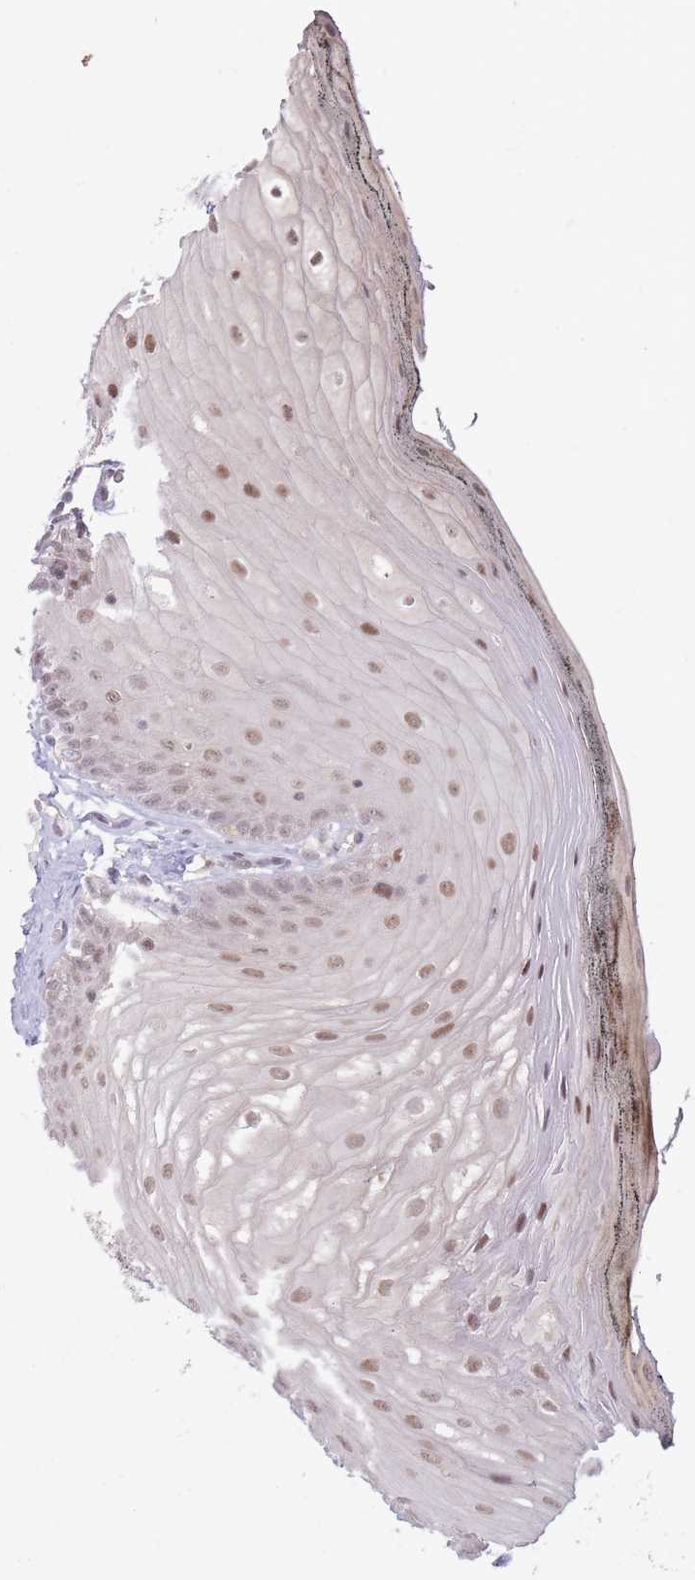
{"staining": {"intensity": "moderate", "quantity": "25%-75%", "location": "nuclear"}, "tissue": "oral mucosa", "cell_type": "Squamous epithelial cells", "image_type": "normal", "snomed": [{"axis": "morphology", "description": "Normal tissue, NOS"}, {"axis": "morphology", "description": "Squamous cell carcinoma, NOS"}, {"axis": "topography", "description": "Oral tissue"}, {"axis": "topography", "description": "Head-Neck"}], "caption": "A medium amount of moderate nuclear staining is present in approximately 25%-75% of squamous epithelial cells in benign oral mucosa. The protein of interest is shown in brown color, while the nuclei are stained blue.", "gene": "ARID3B", "patient": {"sex": "female", "age": 81}}